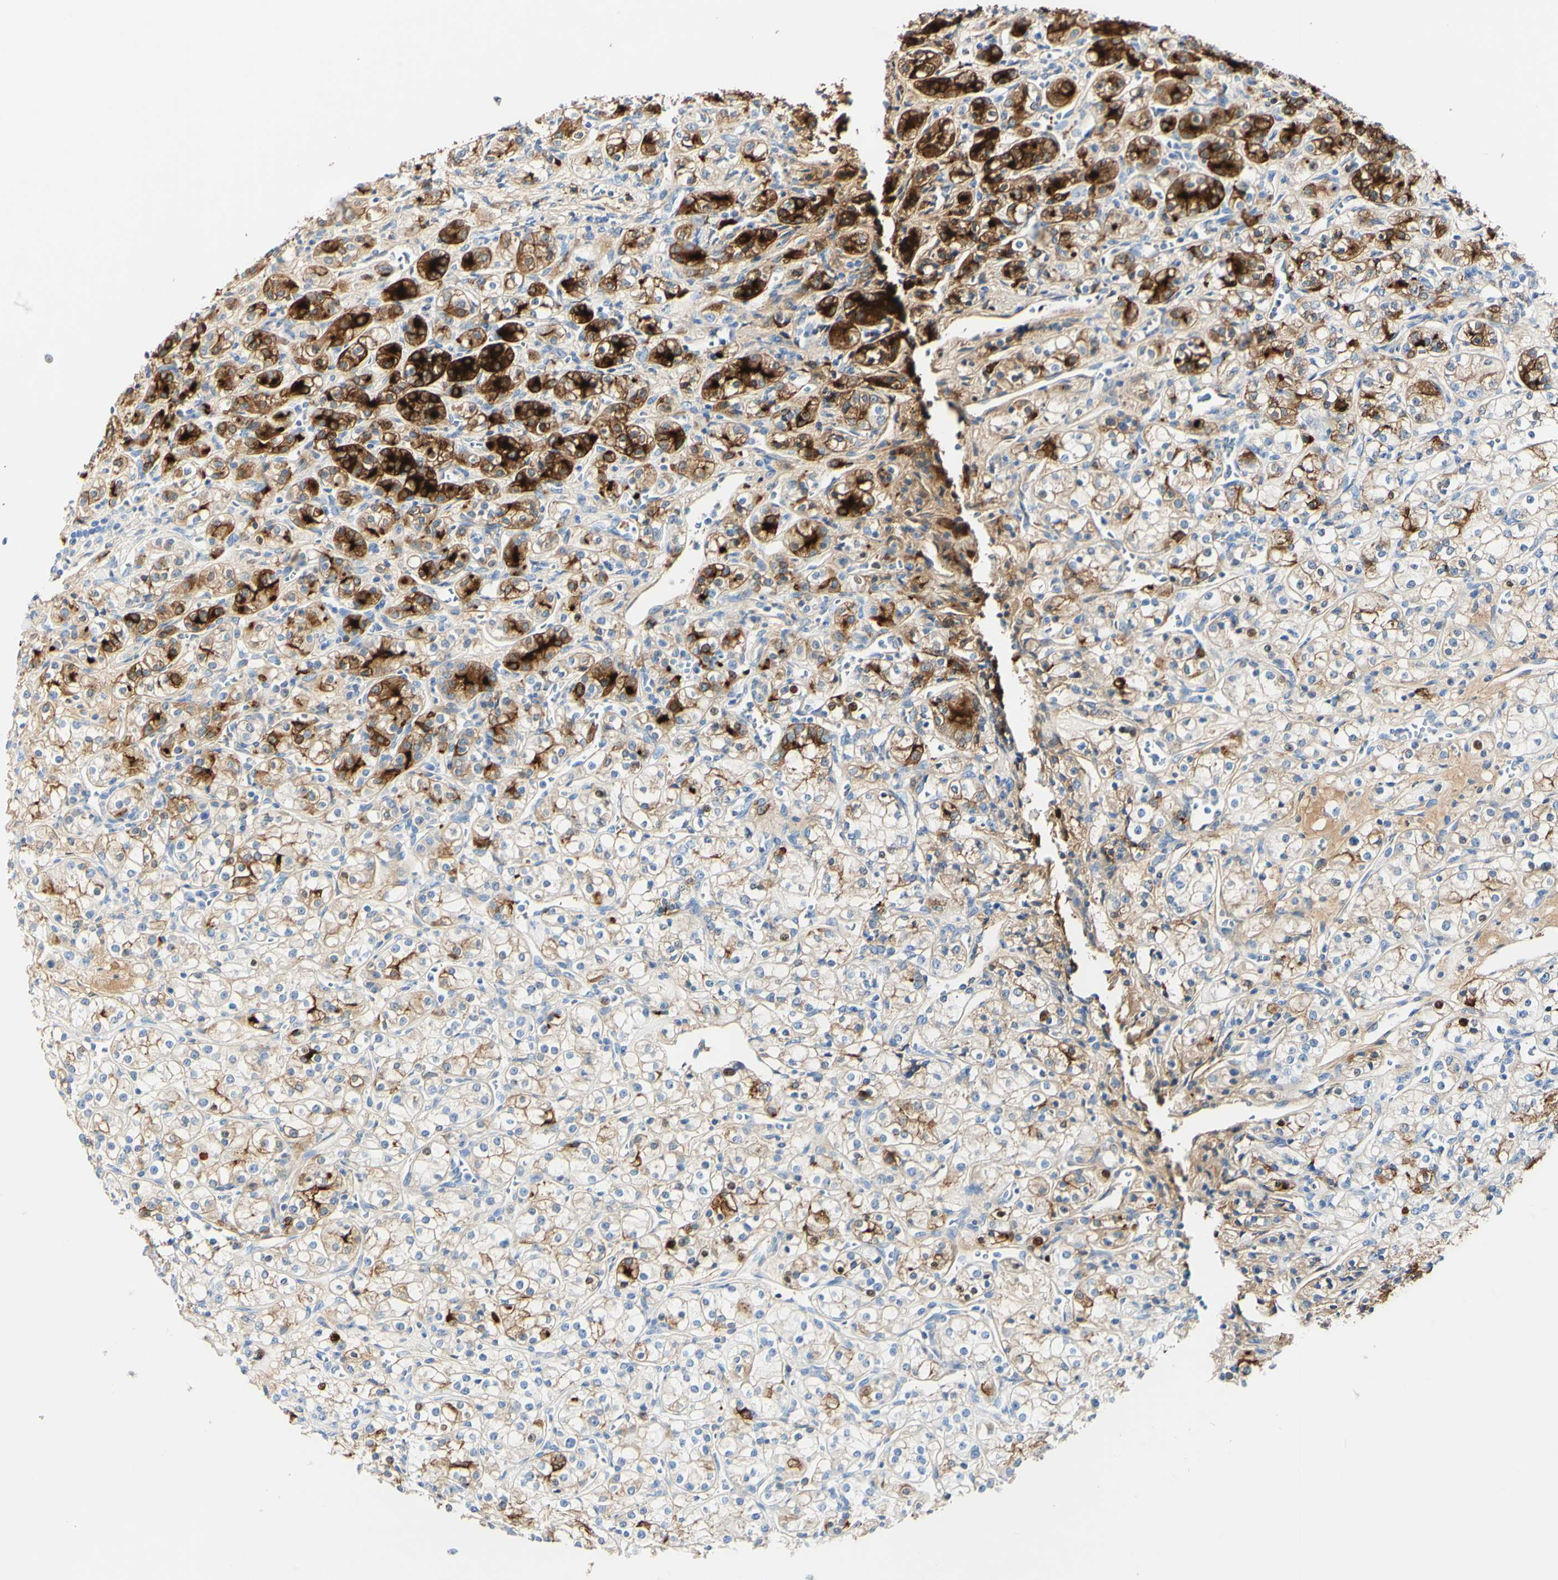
{"staining": {"intensity": "strong", "quantity": ">75%", "location": "cytoplasmic/membranous,nuclear"}, "tissue": "renal cancer", "cell_type": "Tumor cells", "image_type": "cancer", "snomed": [{"axis": "morphology", "description": "Adenocarcinoma, NOS"}, {"axis": "topography", "description": "Kidney"}], "caption": "This is an image of immunohistochemistry staining of renal adenocarcinoma, which shows strong expression in the cytoplasmic/membranous and nuclear of tumor cells.", "gene": "PIGR", "patient": {"sex": "male", "age": 77}}